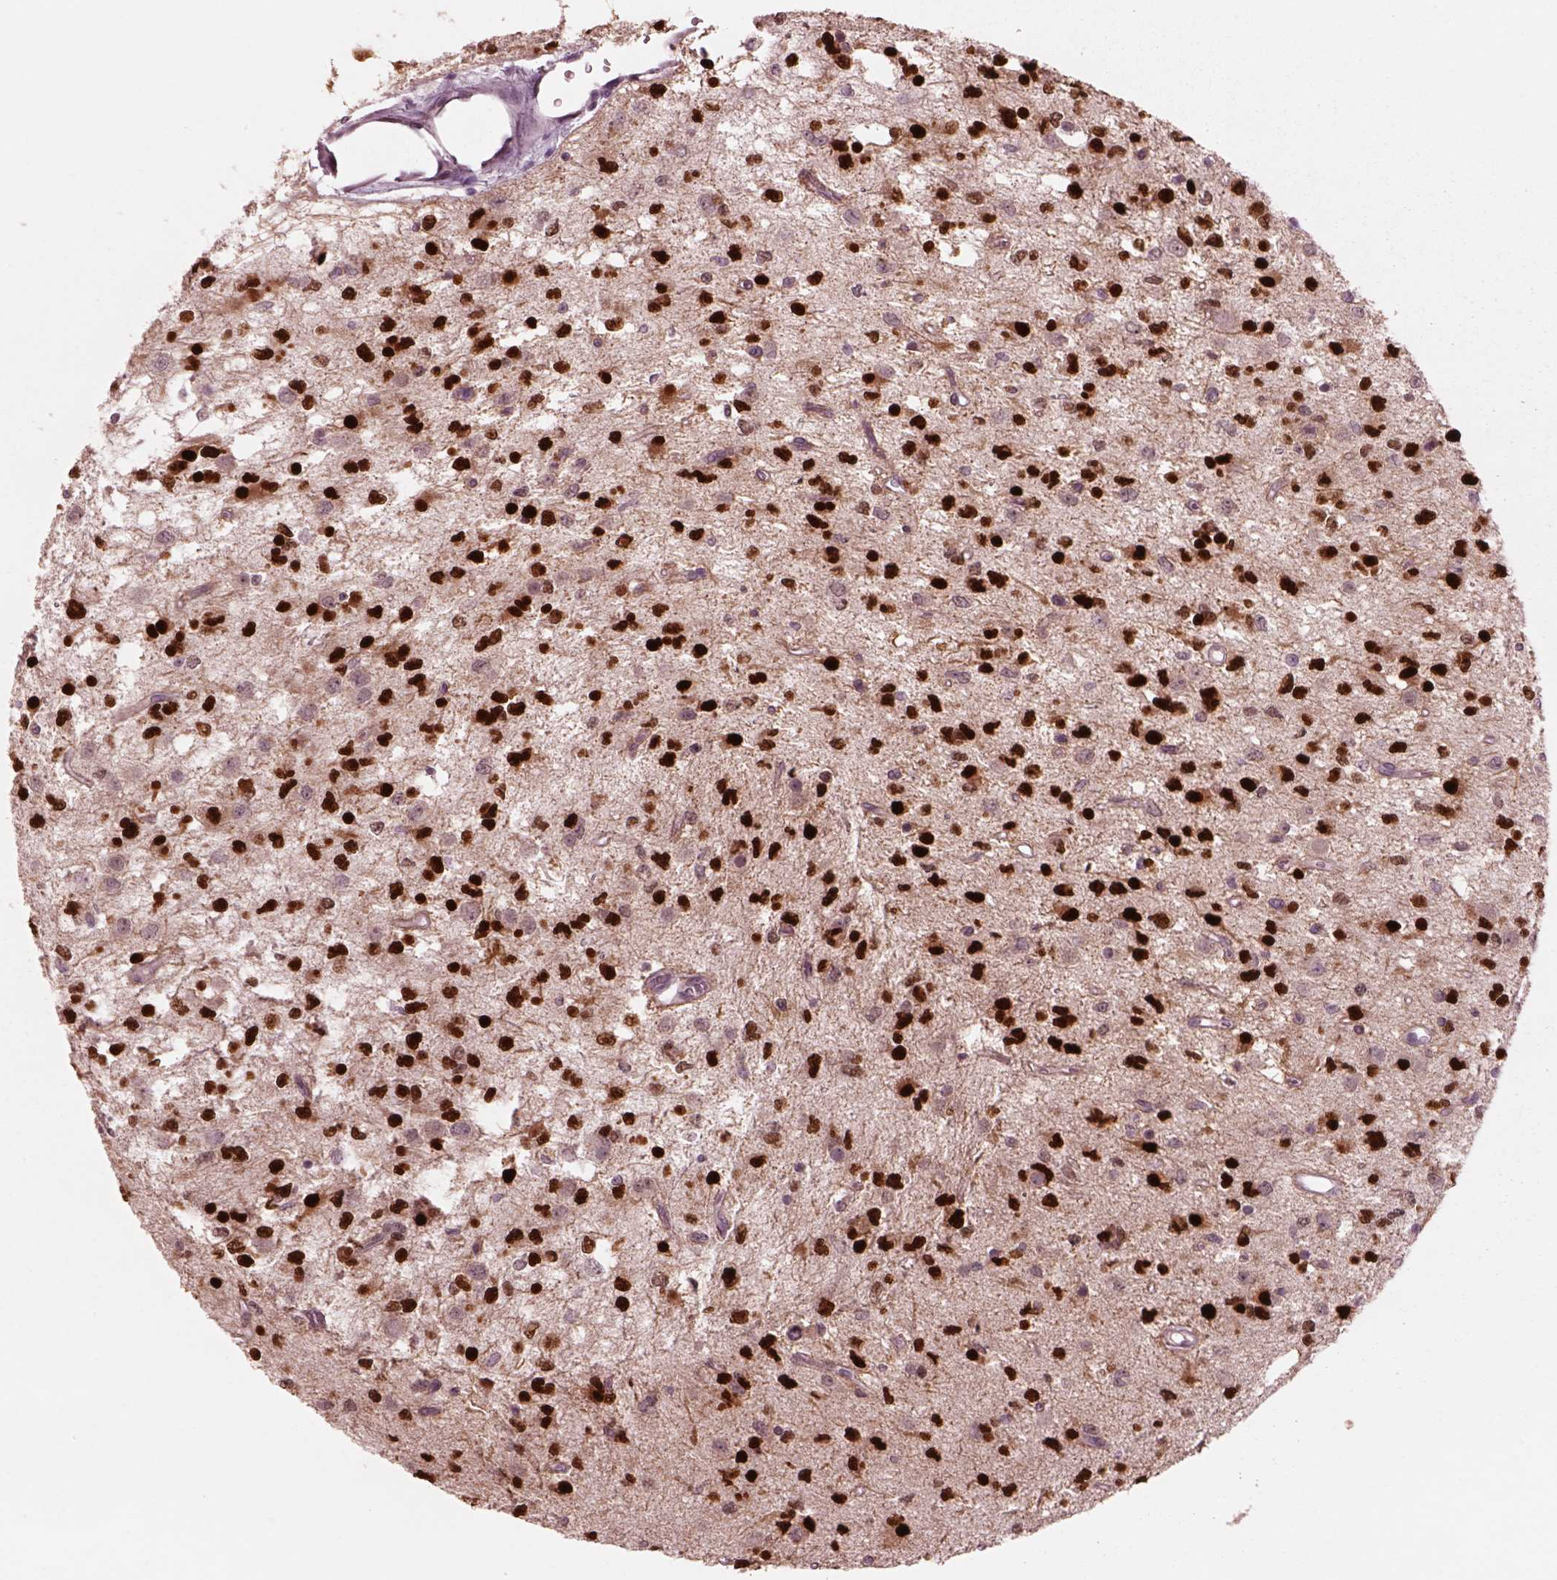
{"staining": {"intensity": "strong", "quantity": "25%-75%", "location": "nuclear"}, "tissue": "glioma", "cell_type": "Tumor cells", "image_type": "cancer", "snomed": [{"axis": "morphology", "description": "Glioma, malignant, Low grade"}, {"axis": "topography", "description": "Brain"}], "caption": "Glioma stained with a protein marker demonstrates strong staining in tumor cells.", "gene": "SOX9", "patient": {"sex": "female", "age": 45}}